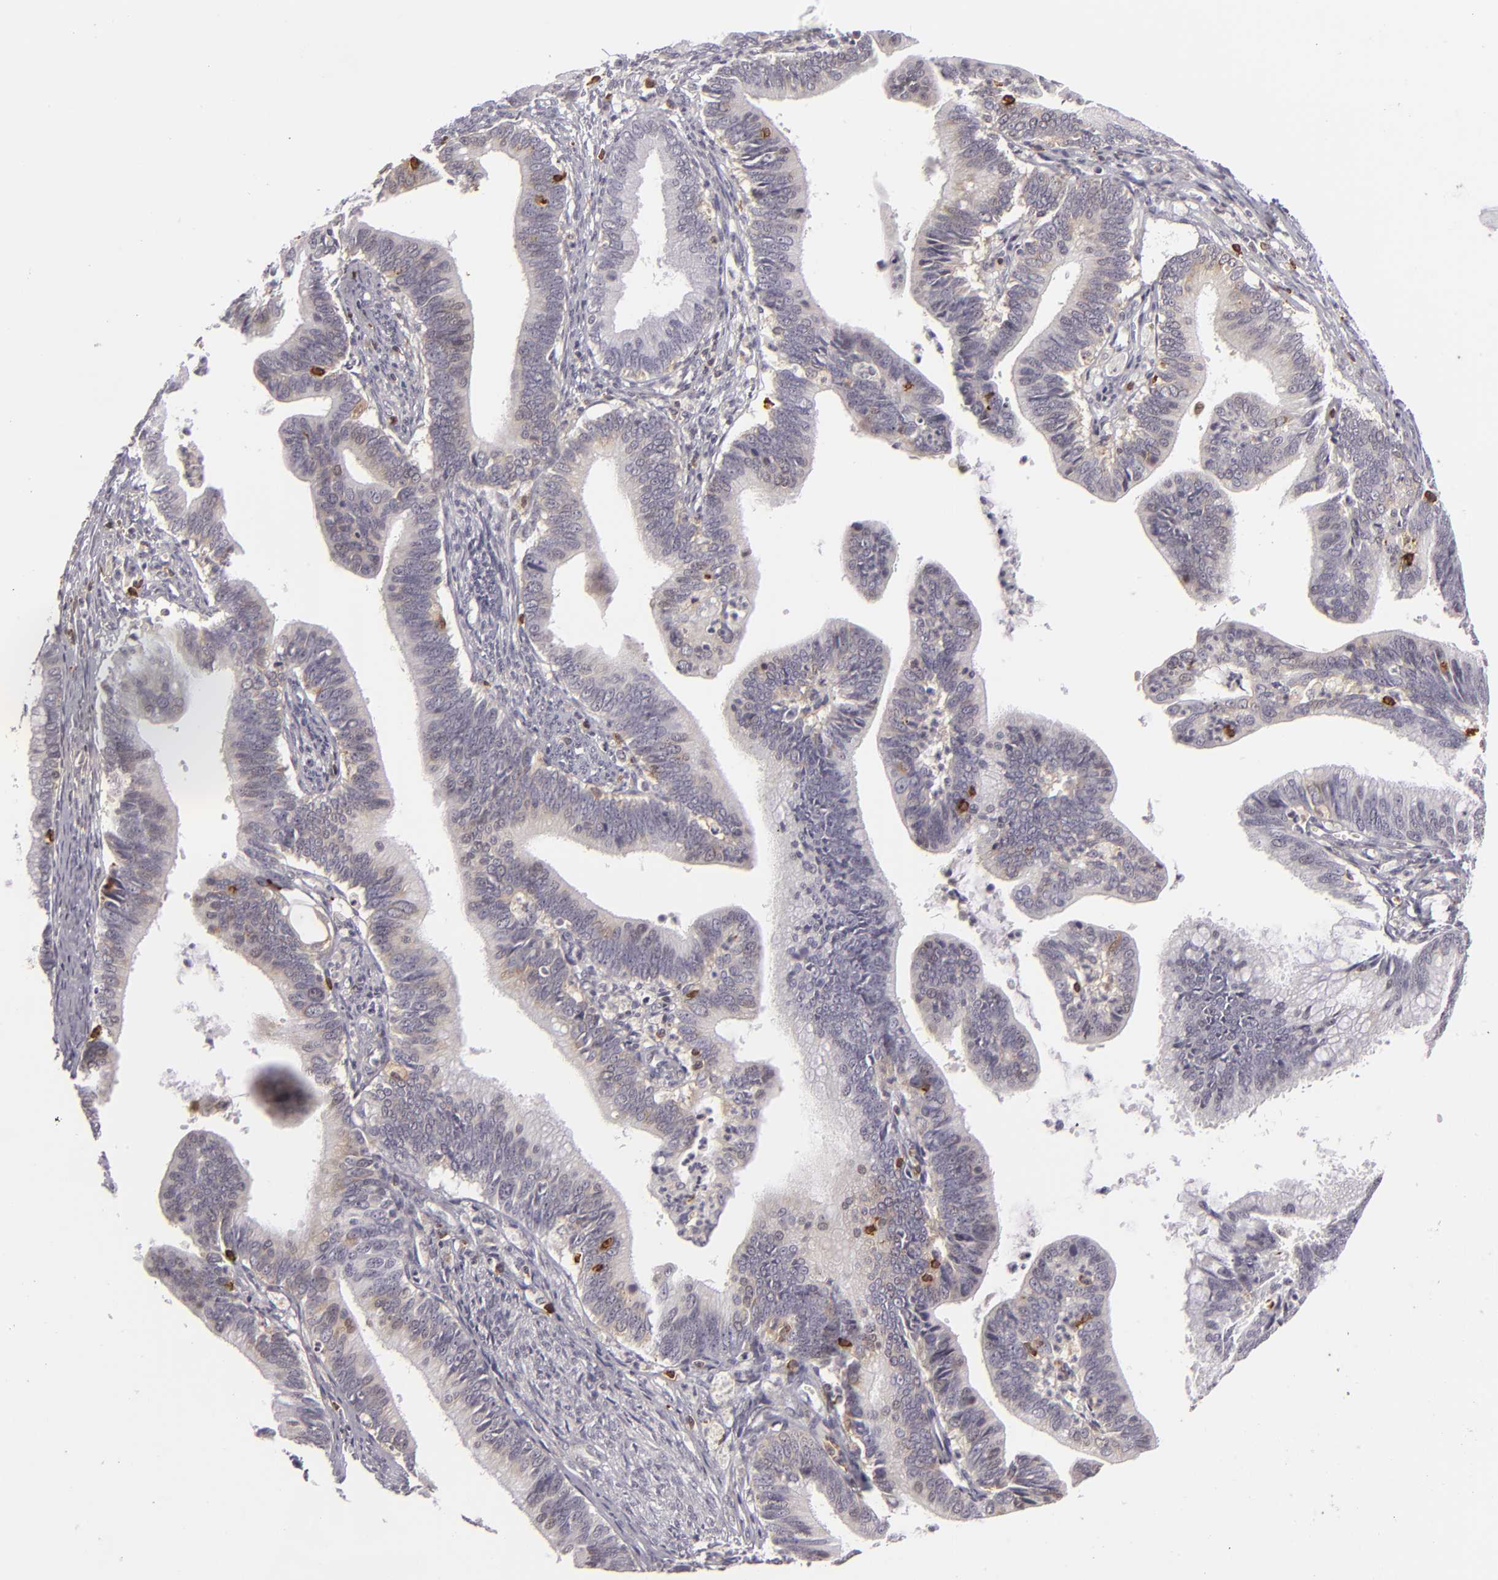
{"staining": {"intensity": "negative", "quantity": "none", "location": "none"}, "tissue": "cervical cancer", "cell_type": "Tumor cells", "image_type": "cancer", "snomed": [{"axis": "morphology", "description": "Adenocarcinoma, NOS"}, {"axis": "topography", "description": "Cervix"}], "caption": "The immunohistochemistry (IHC) micrograph has no significant expression in tumor cells of adenocarcinoma (cervical) tissue.", "gene": "APOBEC3G", "patient": {"sex": "female", "age": 47}}